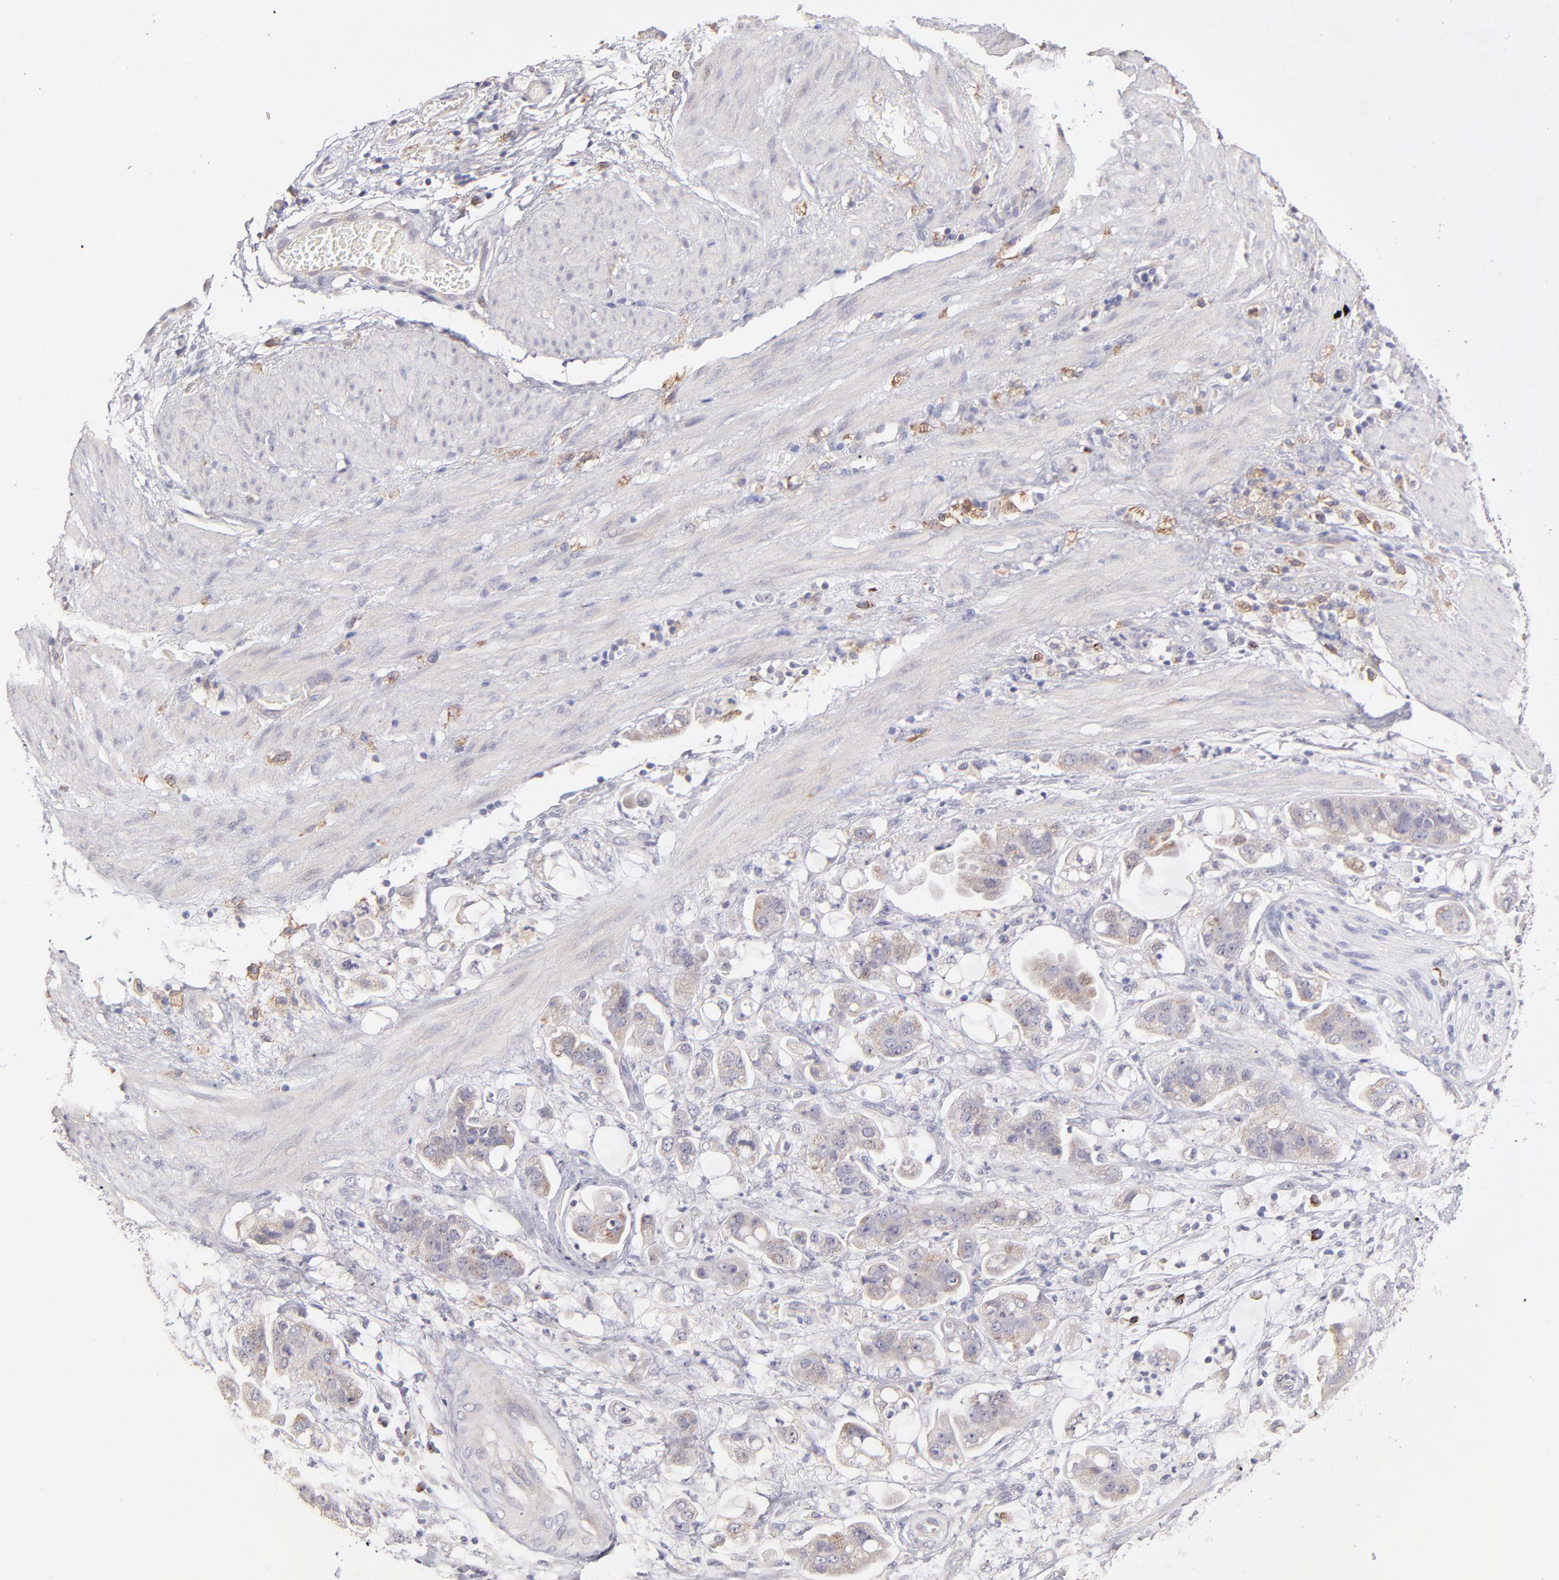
{"staining": {"intensity": "weak", "quantity": ">75%", "location": "cytoplasmic/membranous"}, "tissue": "stomach cancer", "cell_type": "Tumor cells", "image_type": "cancer", "snomed": [{"axis": "morphology", "description": "Adenocarcinoma, NOS"}, {"axis": "topography", "description": "Stomach"}], "caption": "Stomach cancer (adenocarcinoma) was stained to show a protein in brown. There is low levels of weak cytoplasmic/membranous expression in approximately >75% of tumor cells. (brown staining indicates protein expression, while blue staining denotes nuclei).", "gene": "GLDC", "patient": {"sex": "male", "age": 62}}